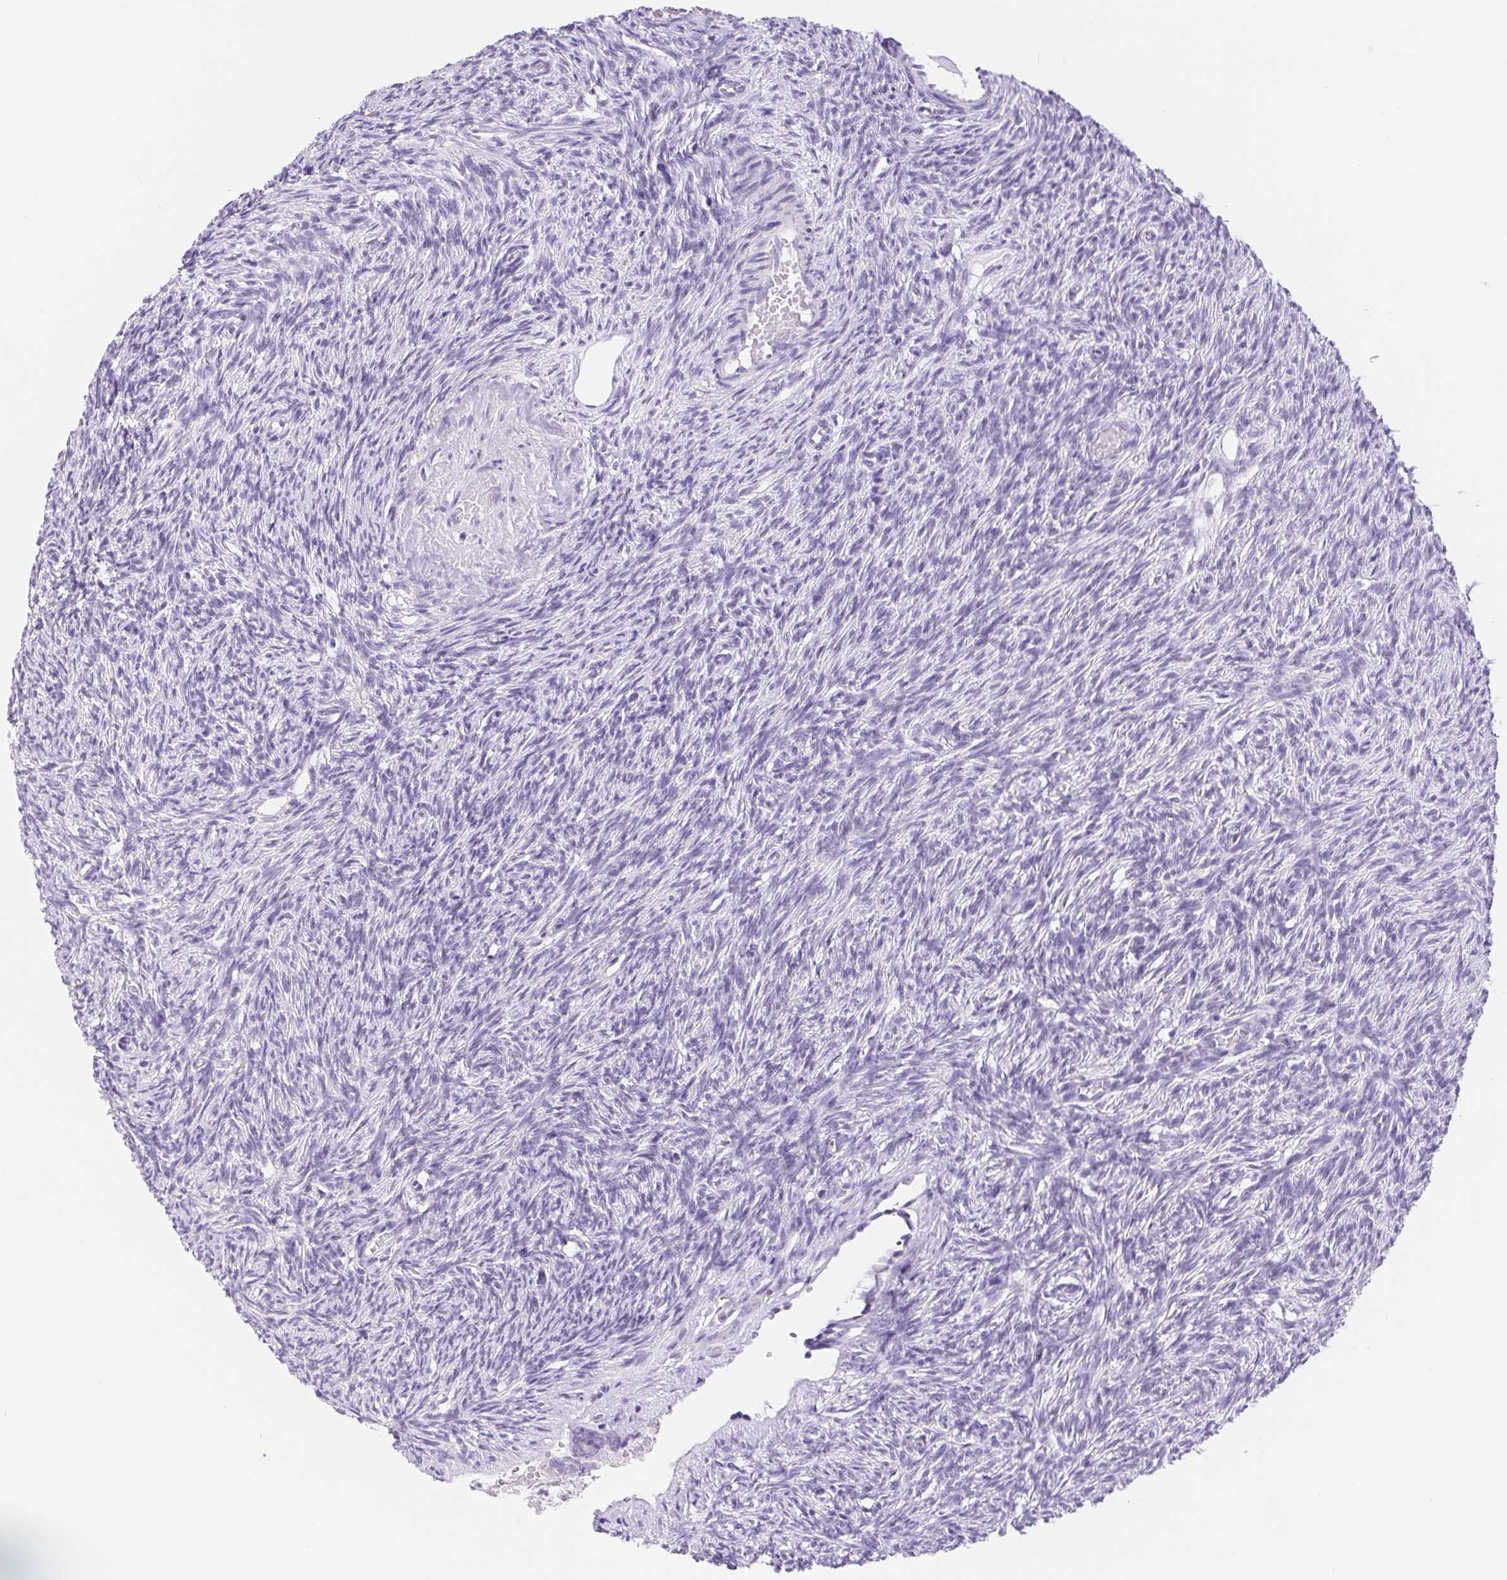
{"staining": {"intensity": "negative", "quantity": "none", "location": "none"}, "tissue": "ovary", "cell_type": "Follicle cells", "image_type": "normal", "snomed": [{"axis": "morphology", "description": "Normal tissue, NOS"}, {"axis": "topography", "description": "Ovary"}], "caption": "IHC photomicrograph of normal ovary: human ovary stained with DAB (3,3'-diaminobenzidine) reveals no significant protein expression in follicle cells.", "gene": "DYNC2LI1", "patient": {"sex": "female", "age": 33}}